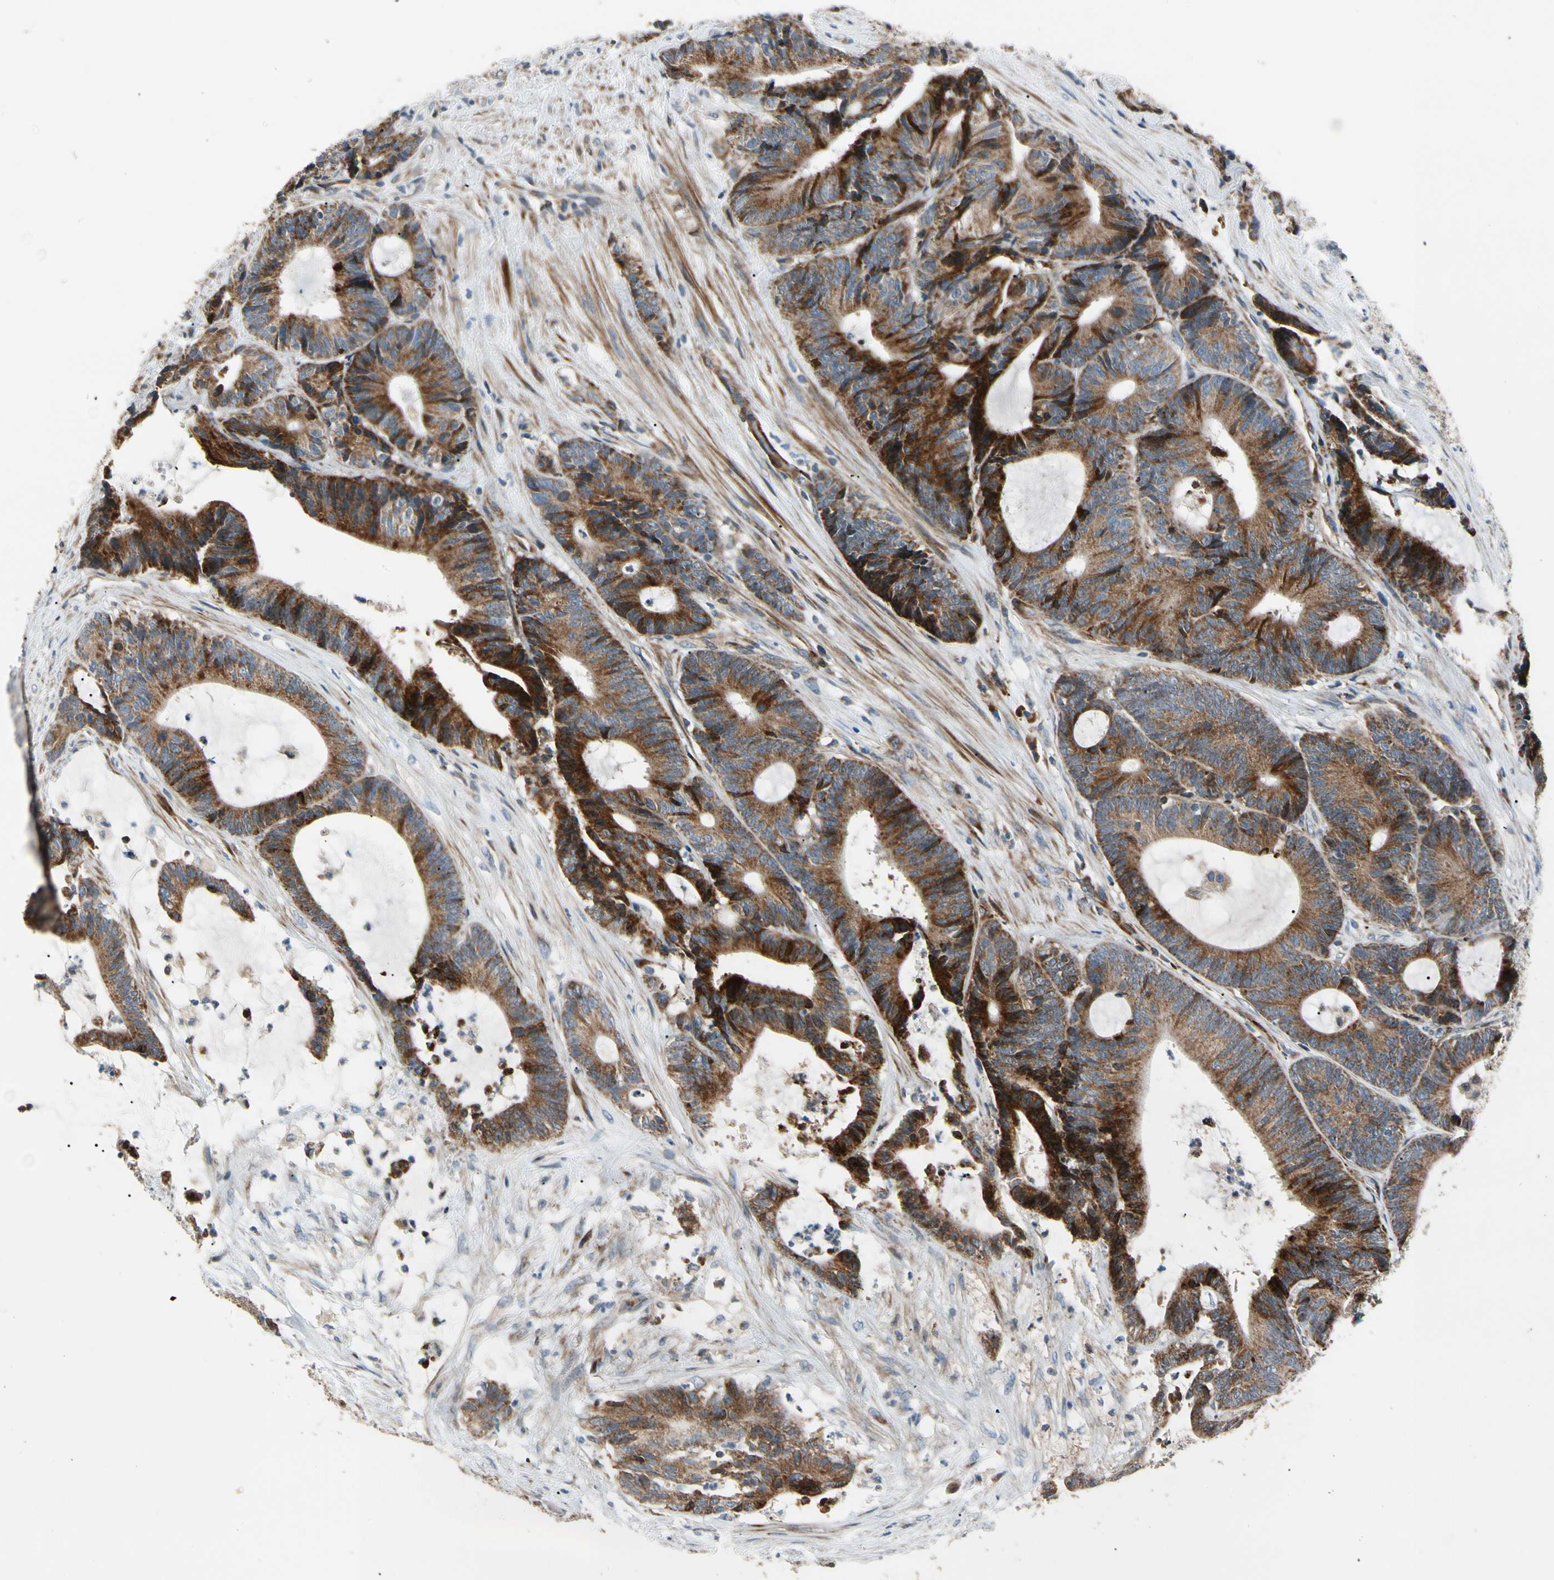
{"staining": {"intensity": "strong", "quantity": ">75%", "location": "cytoplasmic/membranous"}, "tissue": "colorectal cancer", "cell_type": "Tumor cells", "image_type": "cancer", "snomed": [{"axis": "morphology", "description": "Adenocarcinoma, NOS"}, {"axis": "topography", "description": "Colon"}], "caption": "Brown immunohistochemical staining in colorectal cancer demonstrates strong cytoplasmic/membranous positivity in about >75% of tumor cells. The protein is shown in brown color, while the nuclei are stained blue.", "gene": "MRPL9", "patient": {"sex": "female", "age": 84}}